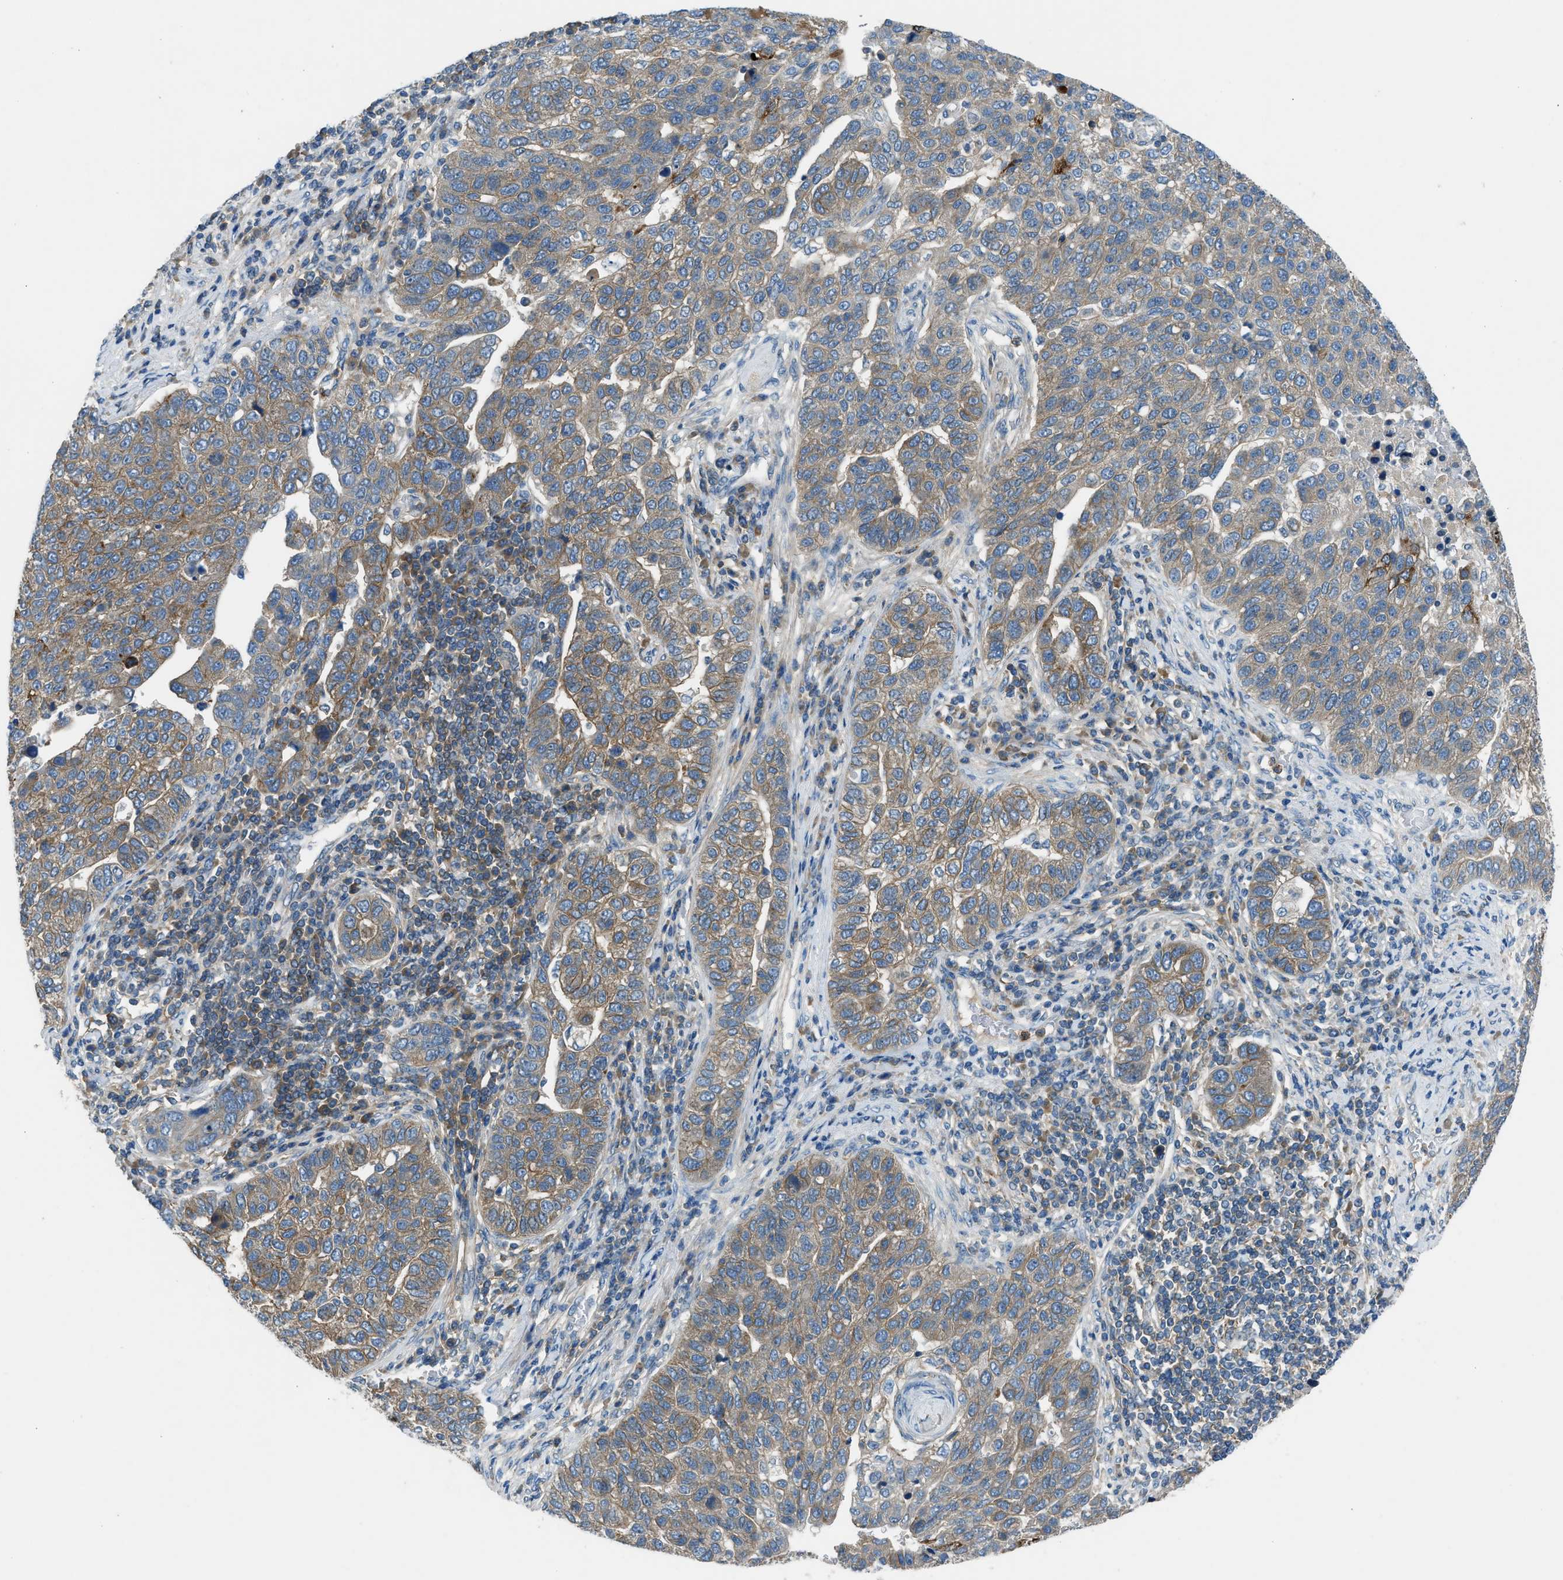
{"staining": {"intensity": "weak", "quantity": ">75%", "location": "cytoplasmic/membranous"}, "tissue": "pancreatic cancer", "cell_type": "Tumor cells", "image_type": "cancer", "snomed": [{"axis": "morphology", "description": "Adenocarcinoma, NOS"}, {"axis": "topography", "description": "Pancreas"}], "caption": "Pancreatic cancer (adenocarcinoma) stained for a protein (brown) displays weak cytoplasmic/membranous positive expression in about >75% of tumor cells.", "gene": "BMP1", "patient": {"sex": "female", "age": 61}}